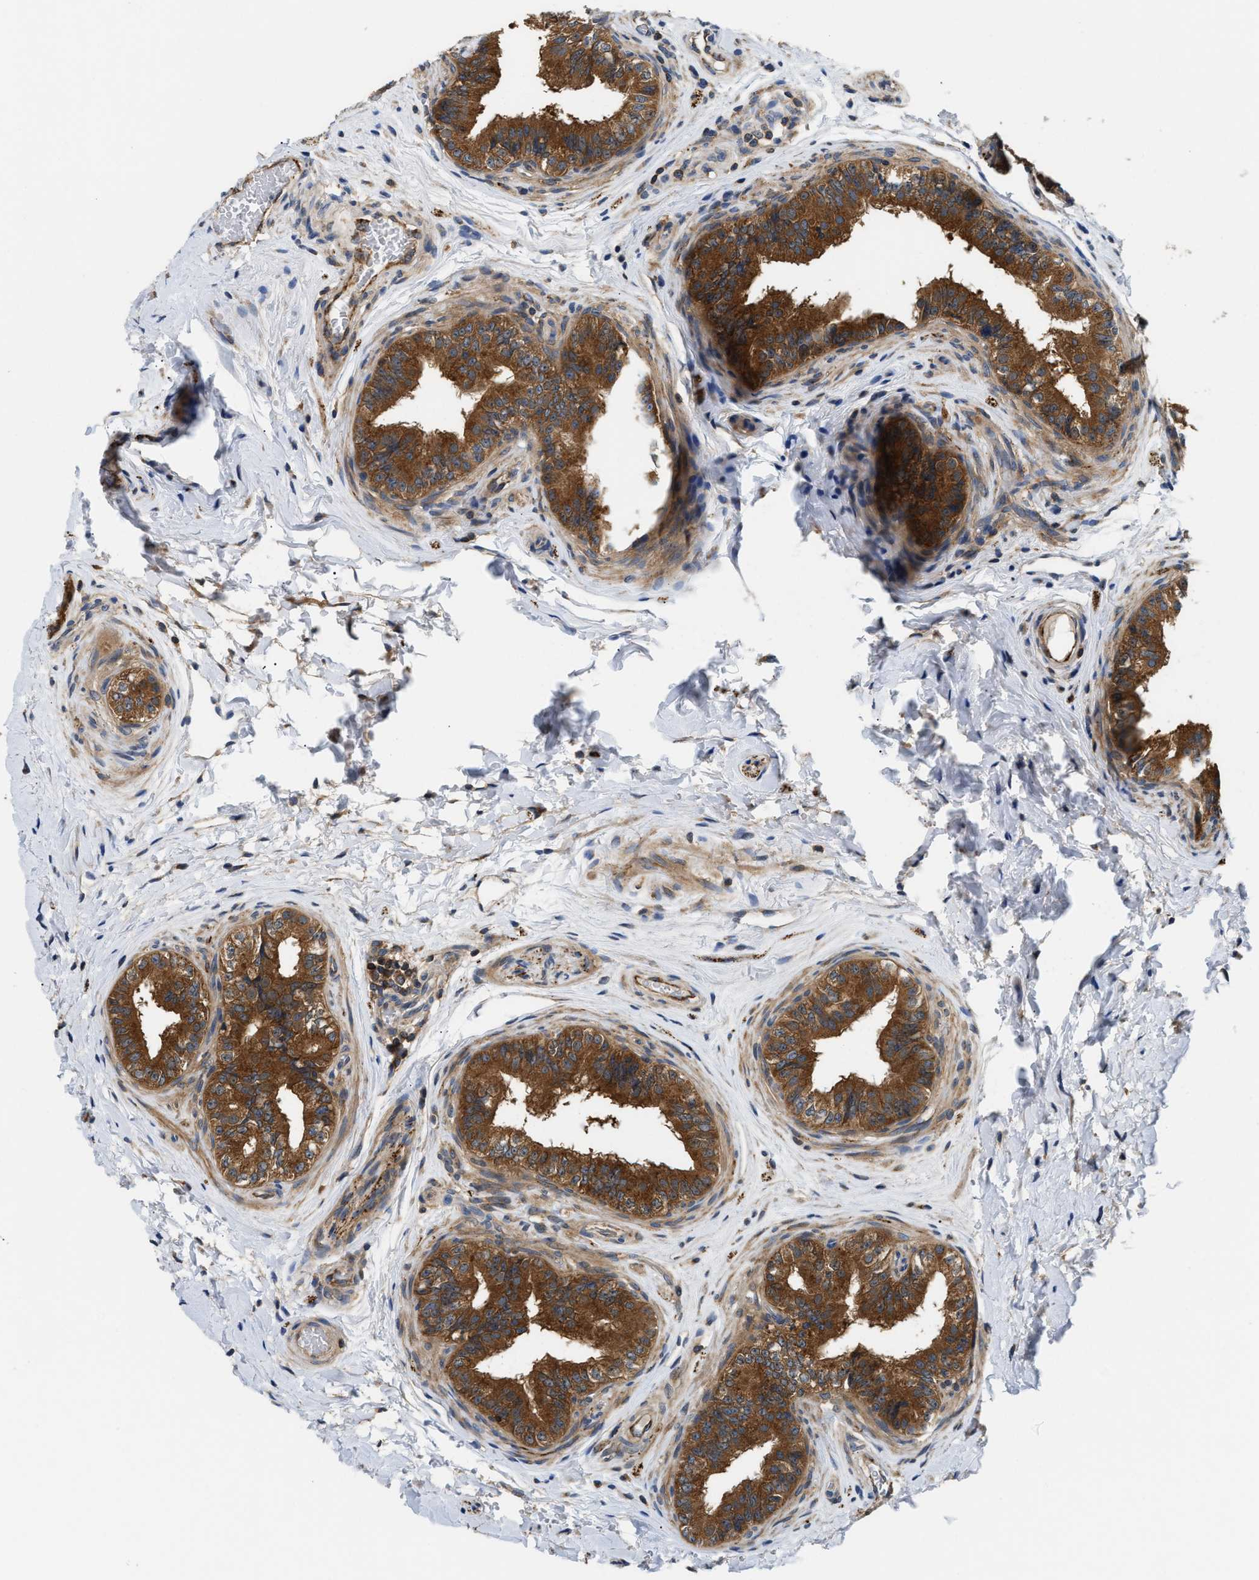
{"staining": {"intensity": "strong", "quantity": ">75%", "location": "cytoplasmic/membranous"}, "tissue": "epididymis", "cell_type": "Glandular cells", "image_type": "normal", "snomed": [{"axis": "morphology", "description": "Normal tissue, NOS"}, {"axis": "topography", "description": "Testis"}, {"axis": "topography", "description": "Epididymis"}], "caption": "About >75% of glandular cells in unremarkable human epididymis show strong cytoplasmic/membranous protein expression as visualized by brown immunohistochemical staining.", "gene": "CCM2", "patient": {"sex": "male", "age": 36}}